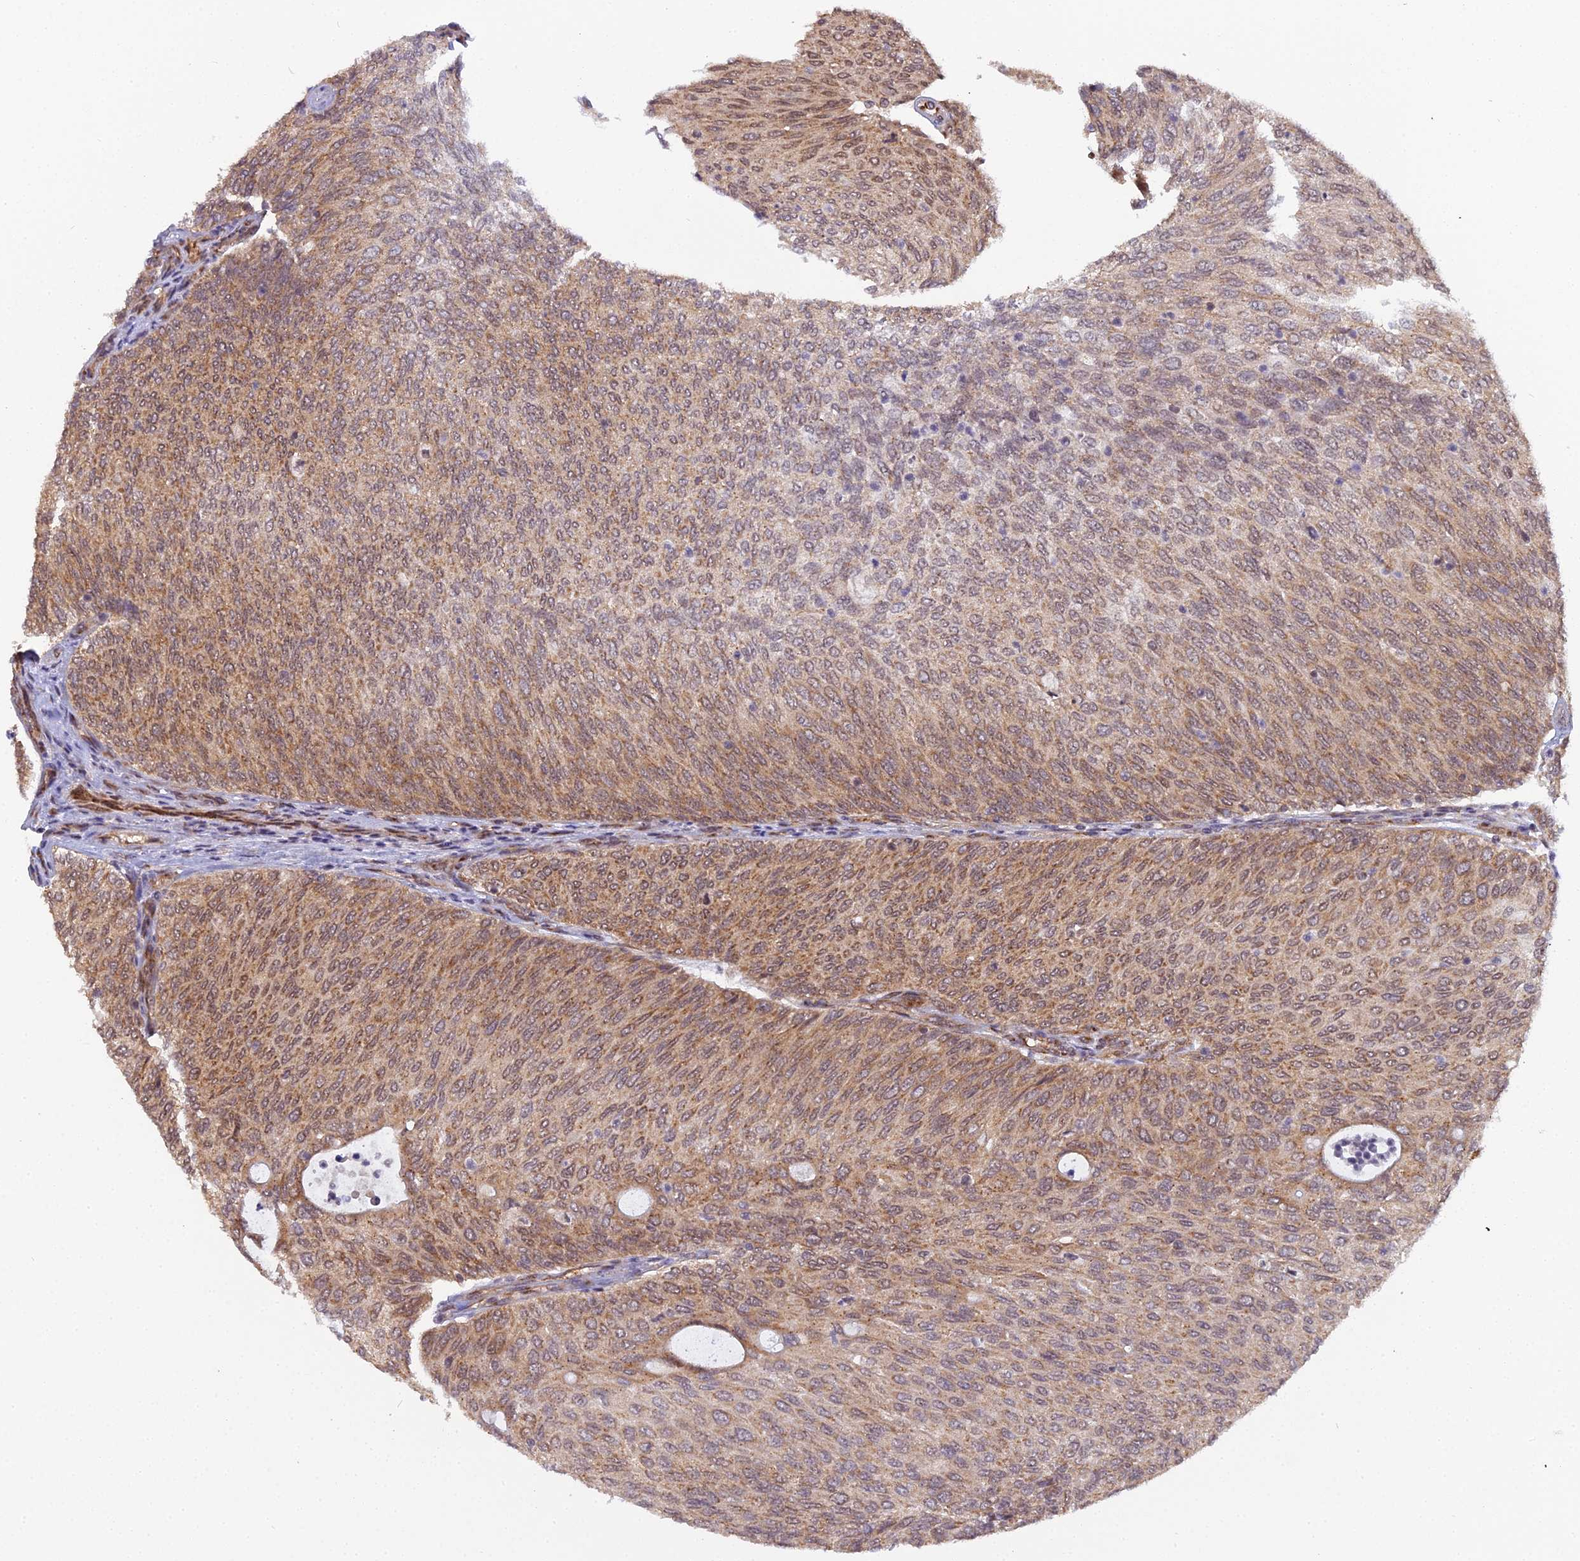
{"staining": {"intensity": "moderate", "quantity": ">75%", "location": "cytoplasmic/membranous"}, "tissue": "urothelial cancer", "cell_type": "Tumor cells", "image_type": "cancer", "snomed": [{"axis": "morphology", "description": "Urothelial carcinoma, Low grade"}, {"axis": "topography", "description": "Urinary bladder"}], "caption": "Urothelial cancer was stained to show a protein in brown. There is medium levels of moderate cytoplasmic/membranous expression in approximately >75% of tumor cells. (Brightfield microscopy of DAB IHC at high magnification).", "gene": "MEOX1", "patient": {"sex": "female", "age": 79}}